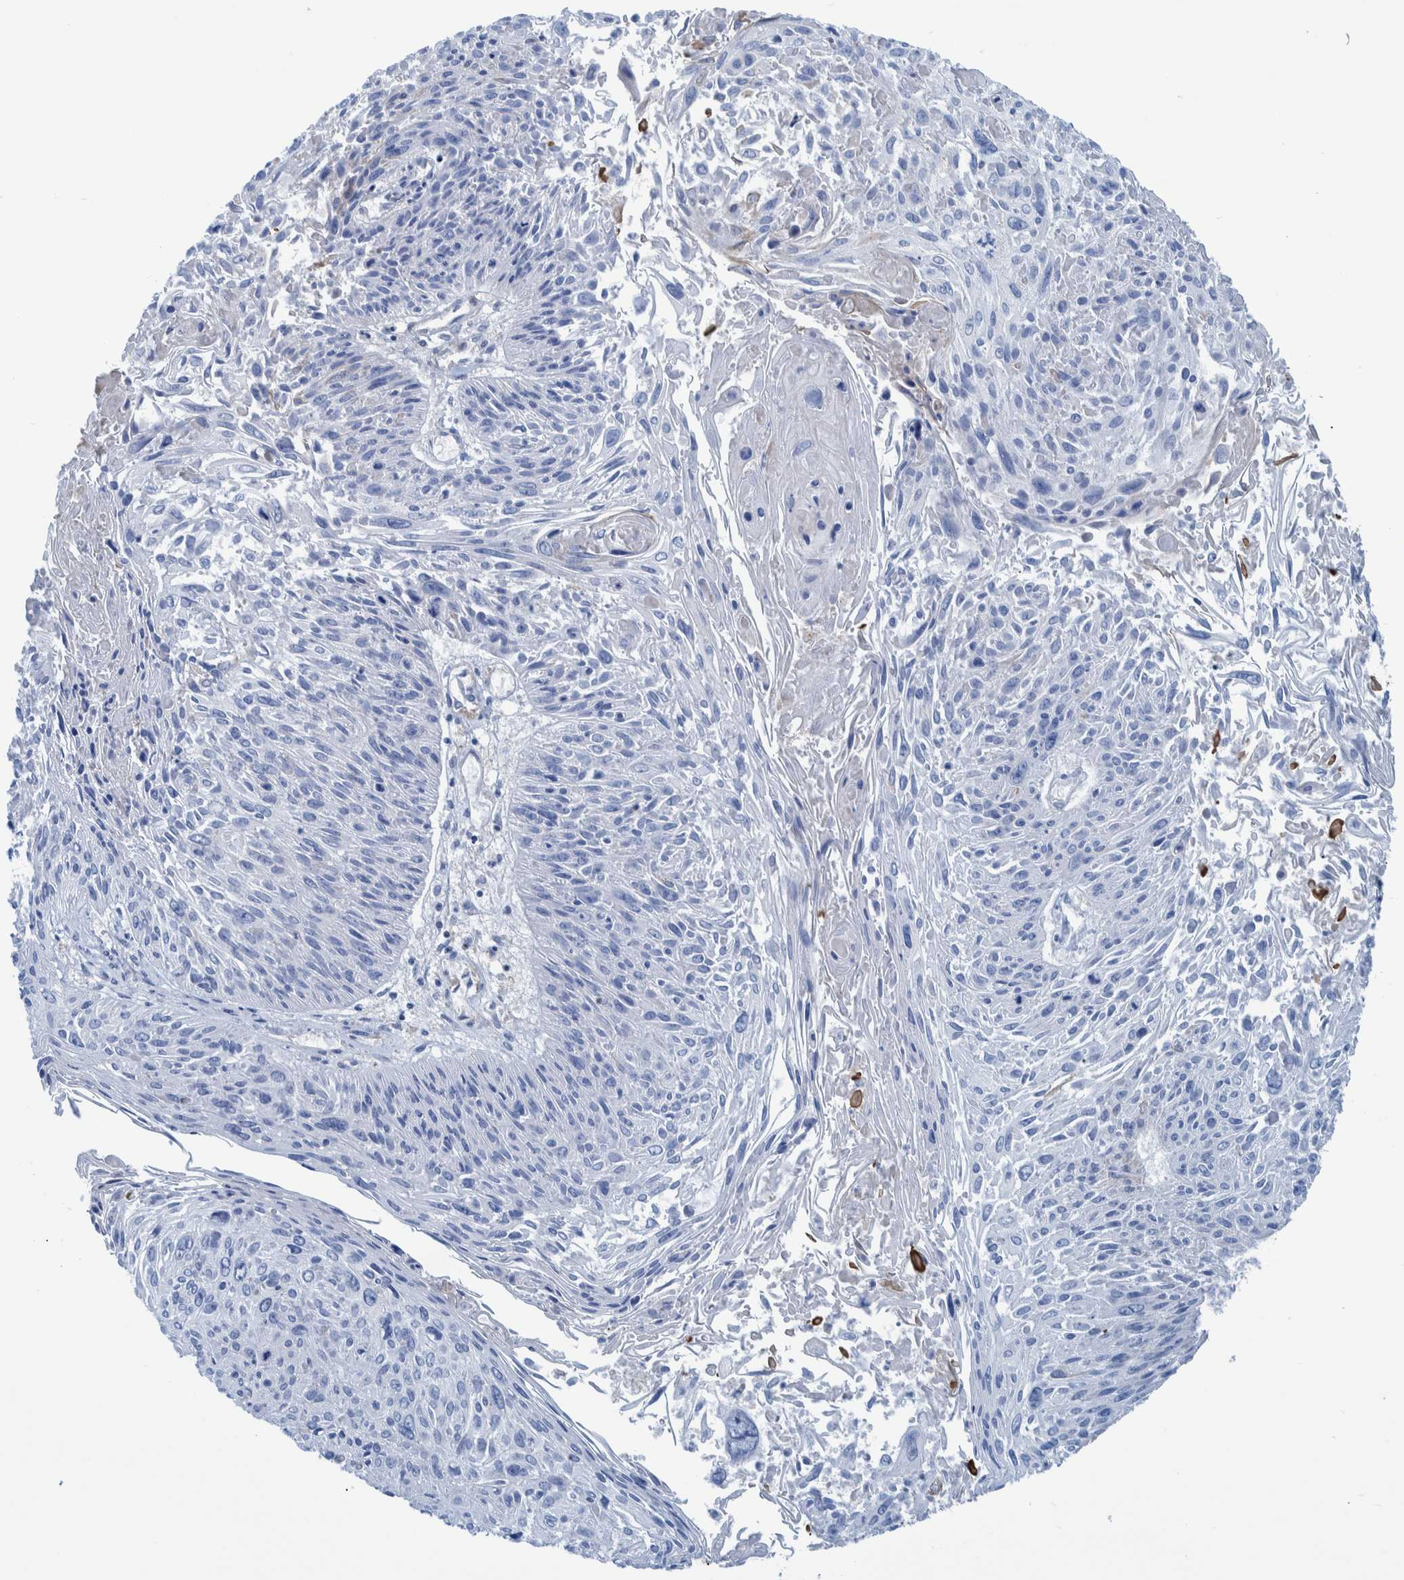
{"staining": {"intensity": "negative", "quantity": "none", "location": "none"}, "tissue": "cervical cancer", "cell_type": "Tumor cells", "image_type": "cancer", "snomed": [{"axis": "morphology", "description": "Squamous cell carcinoma, NOS"}, {"axis": "topography", "description": "Cervix"}], "caption": "Immunohistochemical staining of human cervical squamous cell carcinoma exhibits no significant positivity in tumor cells. (Stains: DAB IHC with hematoxylin counter stain, Microscopy: brightfield microscopy at high magnification).", "gene": "IDO1", "patient": {"sex": "female", "age": 51}}